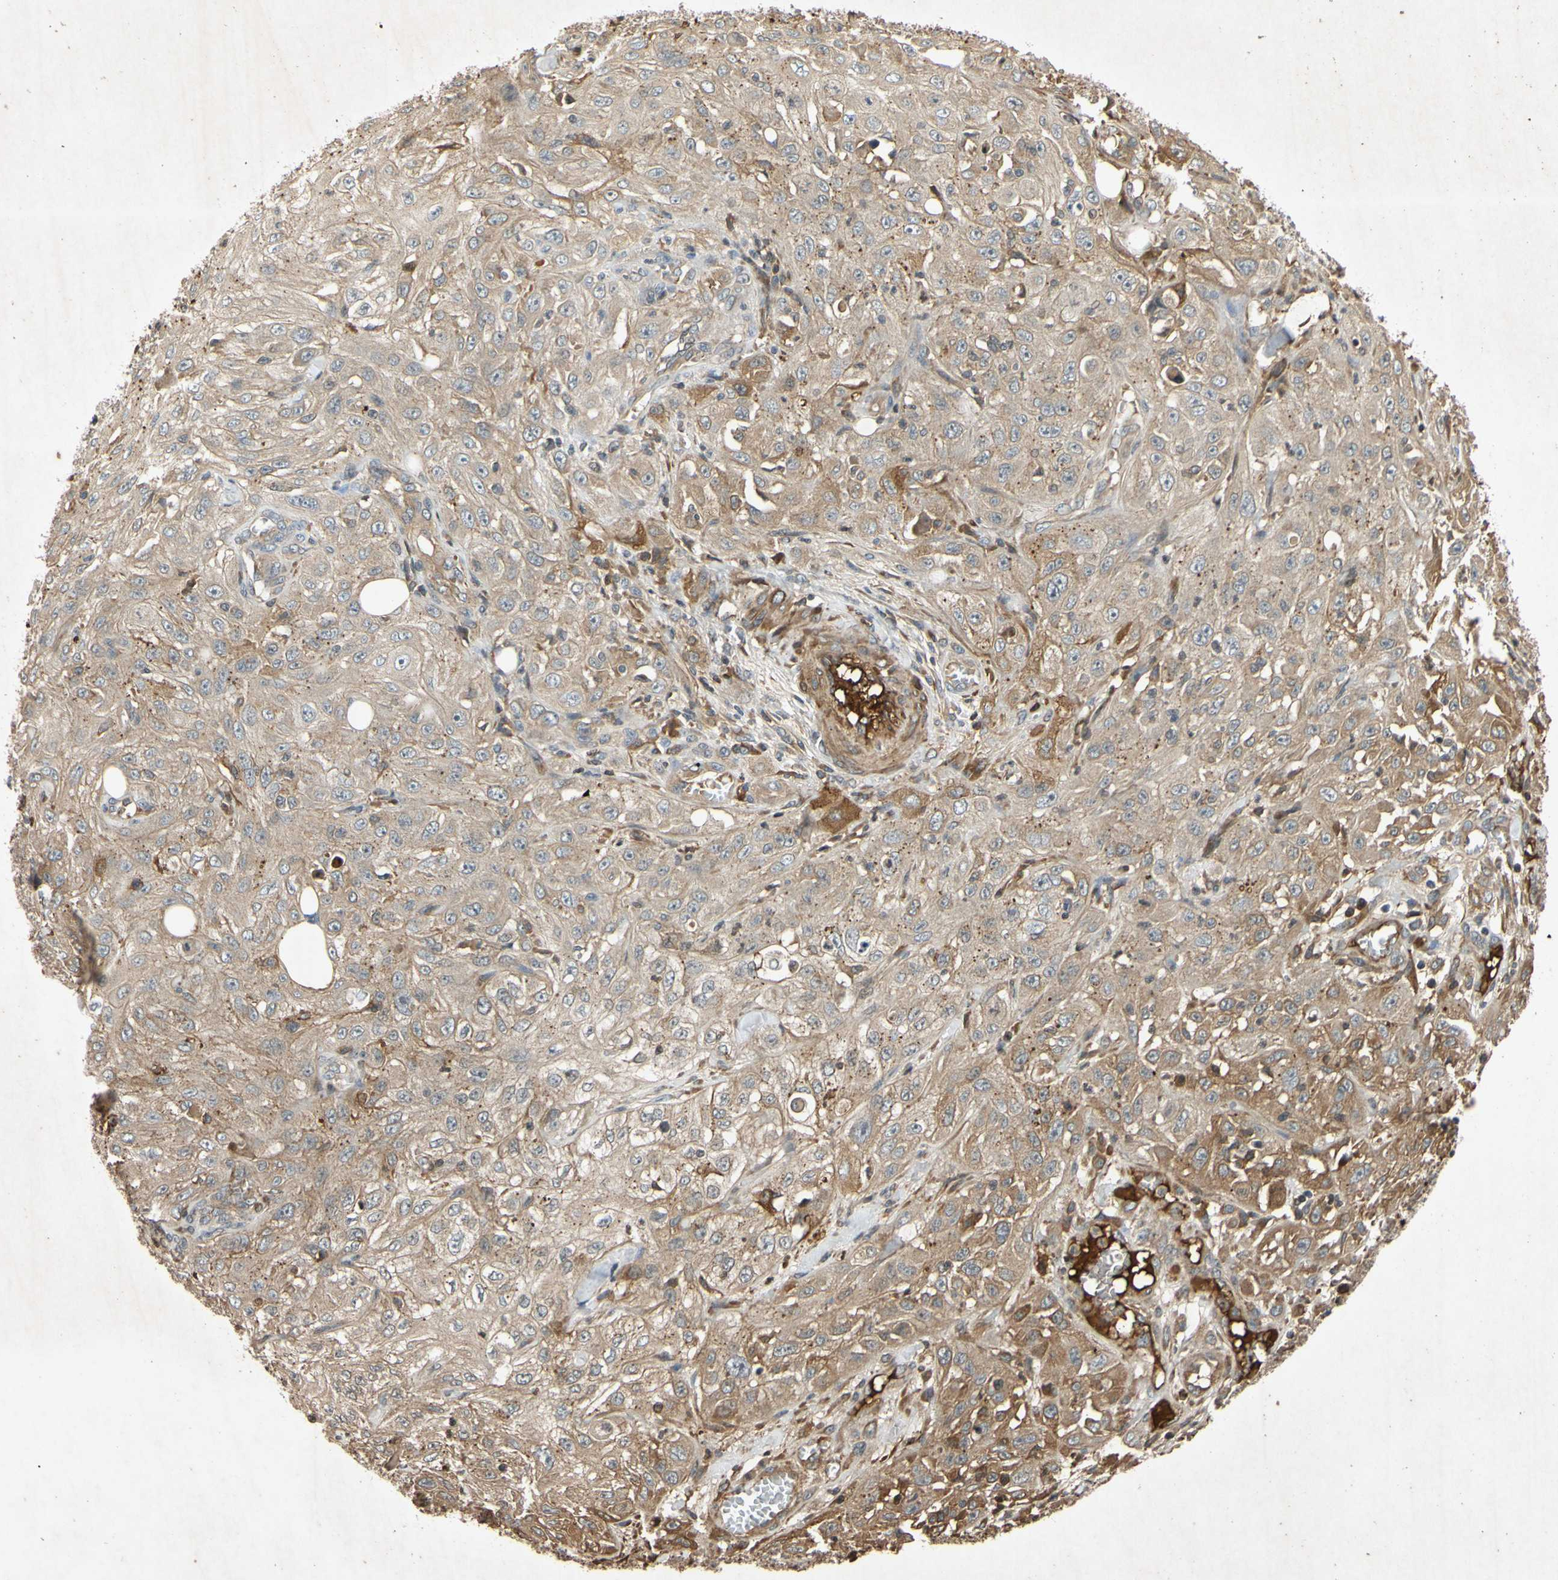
{"staining": {"intensity": "moderate", "quantity": "<25%", "location": "cytoplasmic/membranous"}, "tissue": "skin cancer", "cell_type": "Tumor cells", "image_type": "cancer", "snomed": [{"axis": "morphology", "description": "Squamous cell carcinoma, NOS"}, {"axis": "morphology", "description": "Squamous cell carcinoma, metastatic, NOS"}, {"axis": "topography", "description": "Skin"}, {"axis": "topography", "description": "Lymph node"}], "caption": "Protein expression by immunohistochemistry (IHC) shows moderate cytoplasmic/membranous positivity in approximately <25% of tumor cells in skin squamous cell carcinoma.", "gene": "PARD6A", "patient": {"sex": "male", "age": 75}}